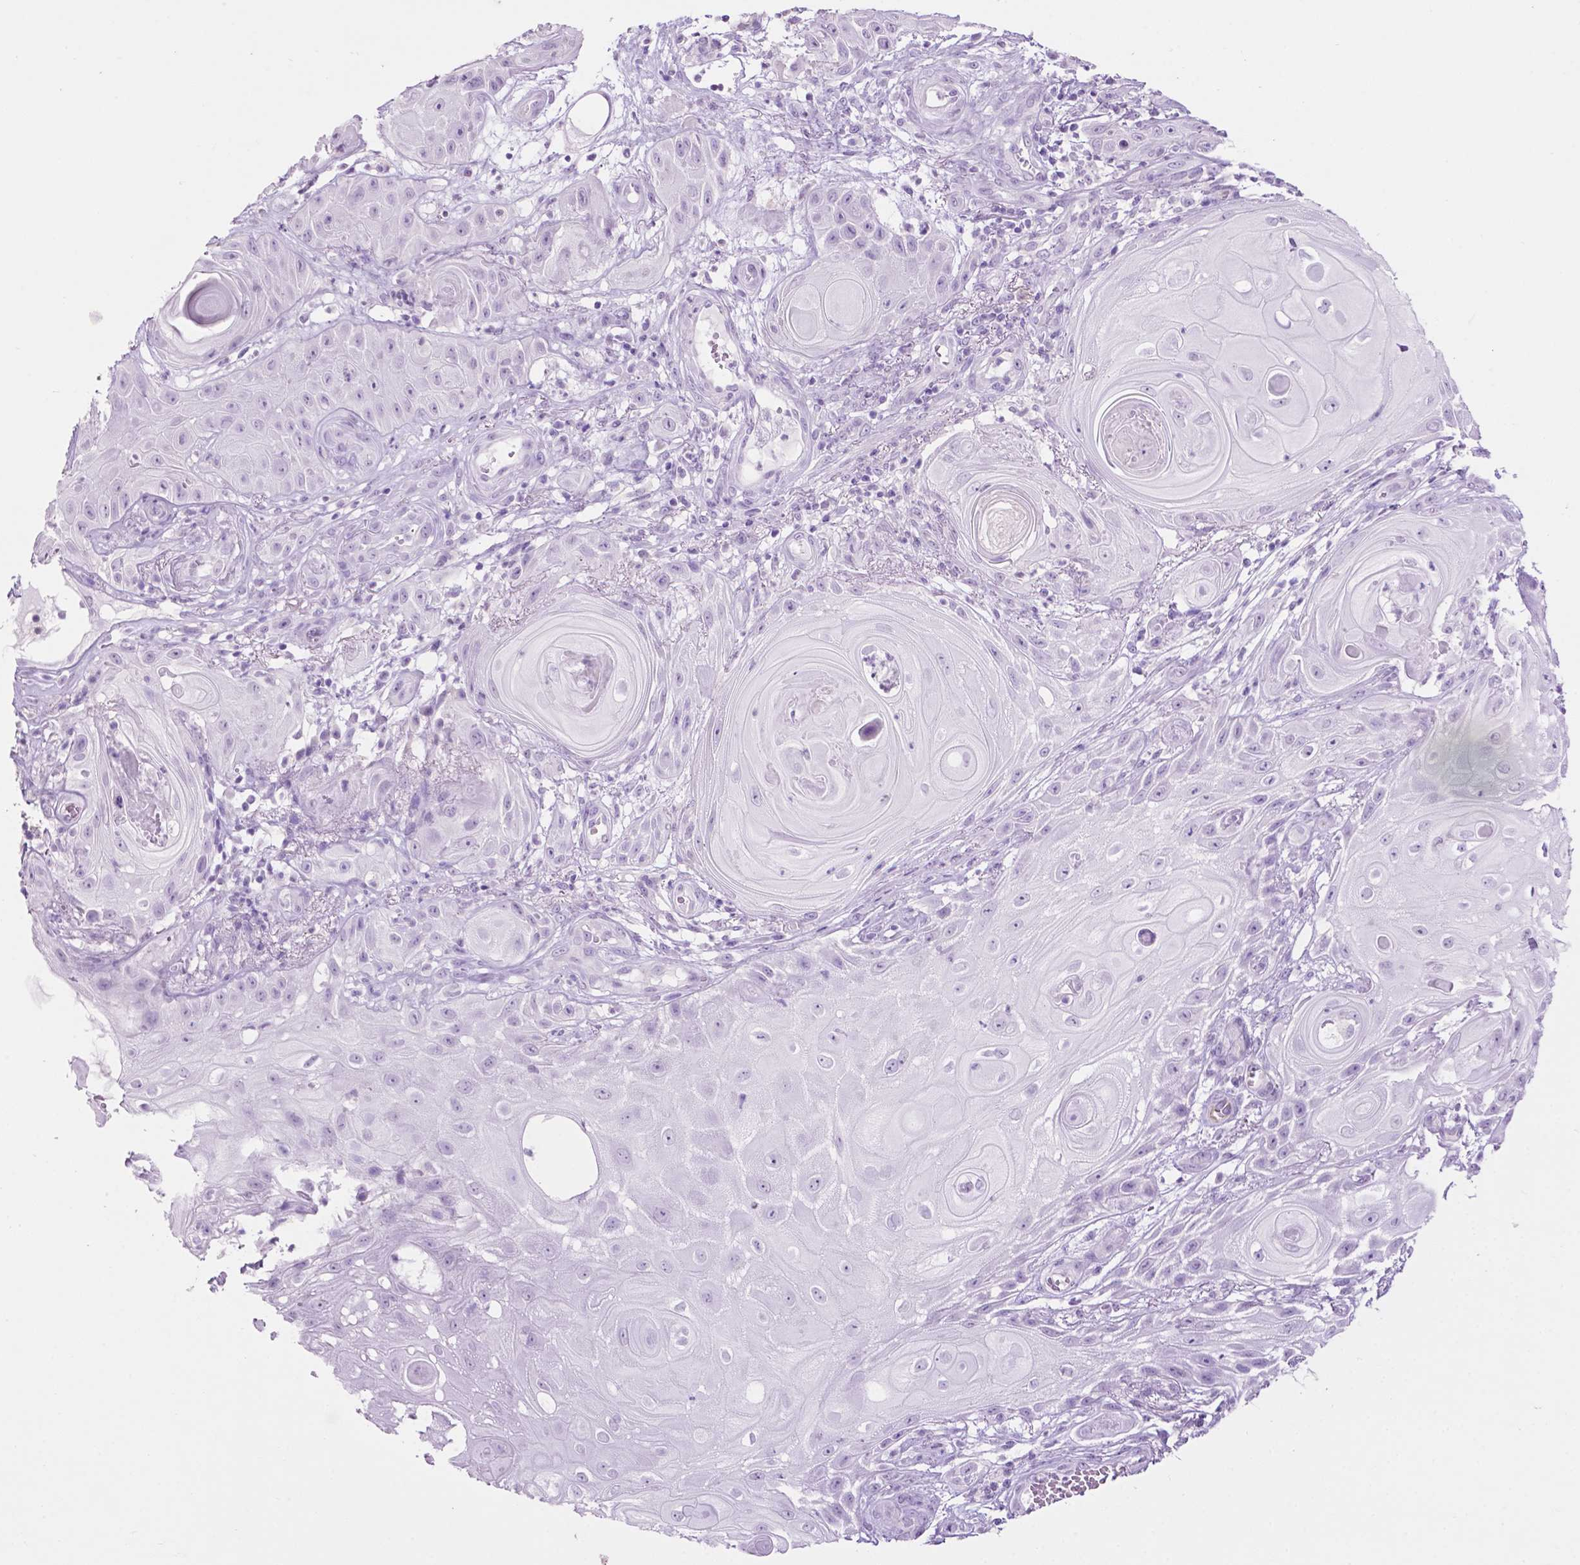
{"staining": {"intensity": "negative", "quantity": "none", "location": "none"}, "tissue": "skin cancer", "cell_type": "Tumor cells", "image_type": "cancer", "snomed": [{"axis": "morphology", "description": "Squamous cell carcinoma, NOS"}, {"axis": "topography", "description": "Skin"}], "caption": "There is no significant positivity in tumor cells of skin cancer.", "gene": "PHGR1", "patient": {"sex": "male", "age": 62}}